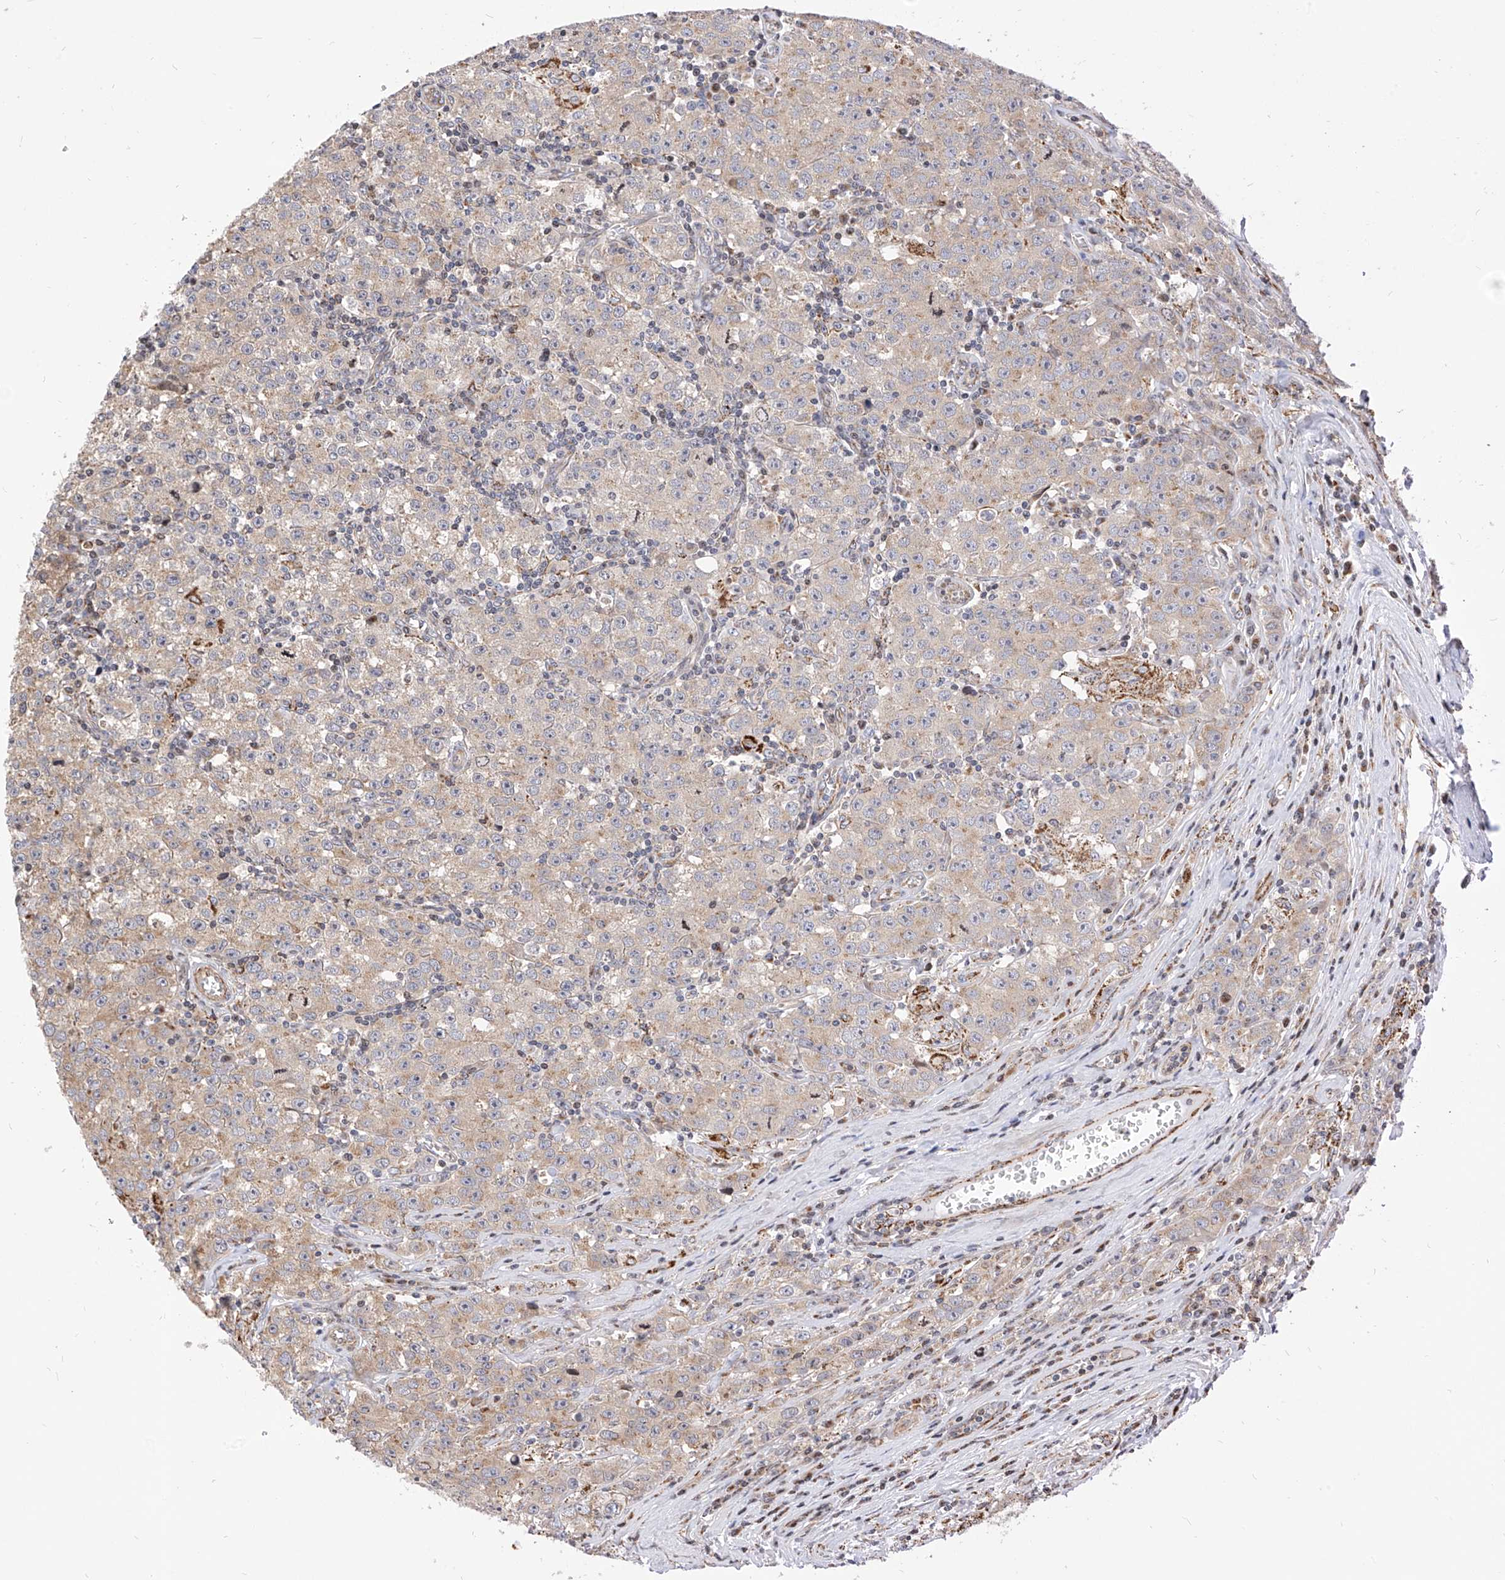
{"staining": {"intensity": "weak", "quantity": ">75%", "location": "cytoplasmic/membranous"}, "tissue": "testis cancer", "cell_type": "Tumor cells", "image_type": "cancer", "snomed": [{"axis": "morphology", "description": "Seminoma, NOS"}, {"axis": "morphology", "description": "Carcinoma, Embryonal, NOS"}, {"axis": "topography", "description": "Testis"}], "caption": "This image reveals immunohistochemistry (IHC) staining of human seminoma (testis), with low weak cytoplasmic/membranous staining in approximately >75% of tumor cells.", "gene": "TTLL8", "patient": {"sex": "male", "age": 43}}